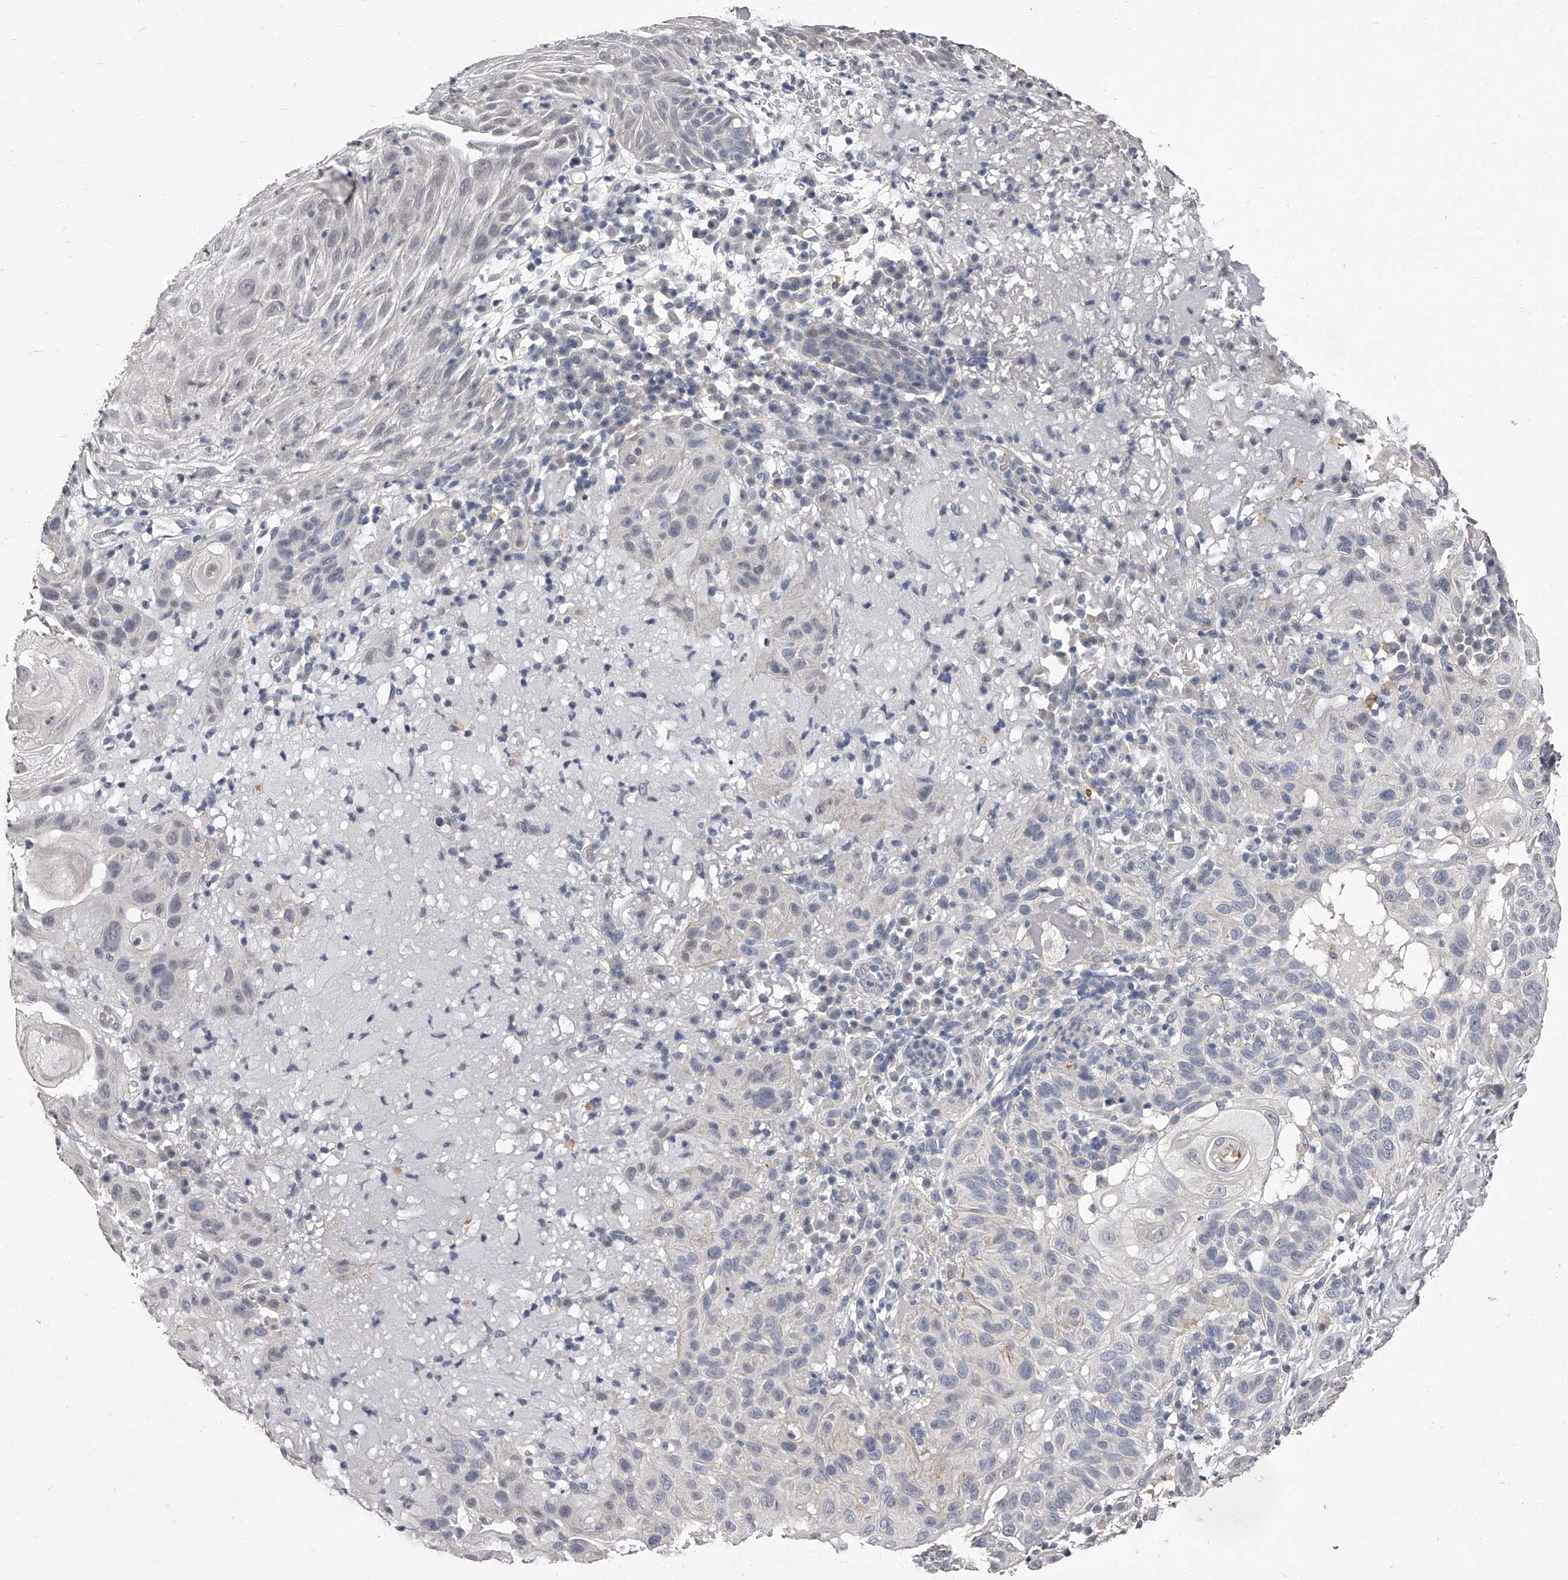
{"staining": {"intensity": "negative", "quantity": "none", "location": "none"}, "tissue": "skin cancer", "cell_type": "Tumor cells", "image_type": "cancer", "snomed": [{"axis": "morphology", "description": "Normal tissue, NOS"}, {"axis": "morphology", "description": "Squamous cell carcinoma, NOS"}, {"axis": "topography", "description": "Skin"}], "caption": "DAB (3,3'-diaminobenzidine) immunohistochemical staining of skin cancer exhibits no significant staining in tumor cells.", "gene": "NT5DC1", "patient": {"sex": "female", "age": 96}}